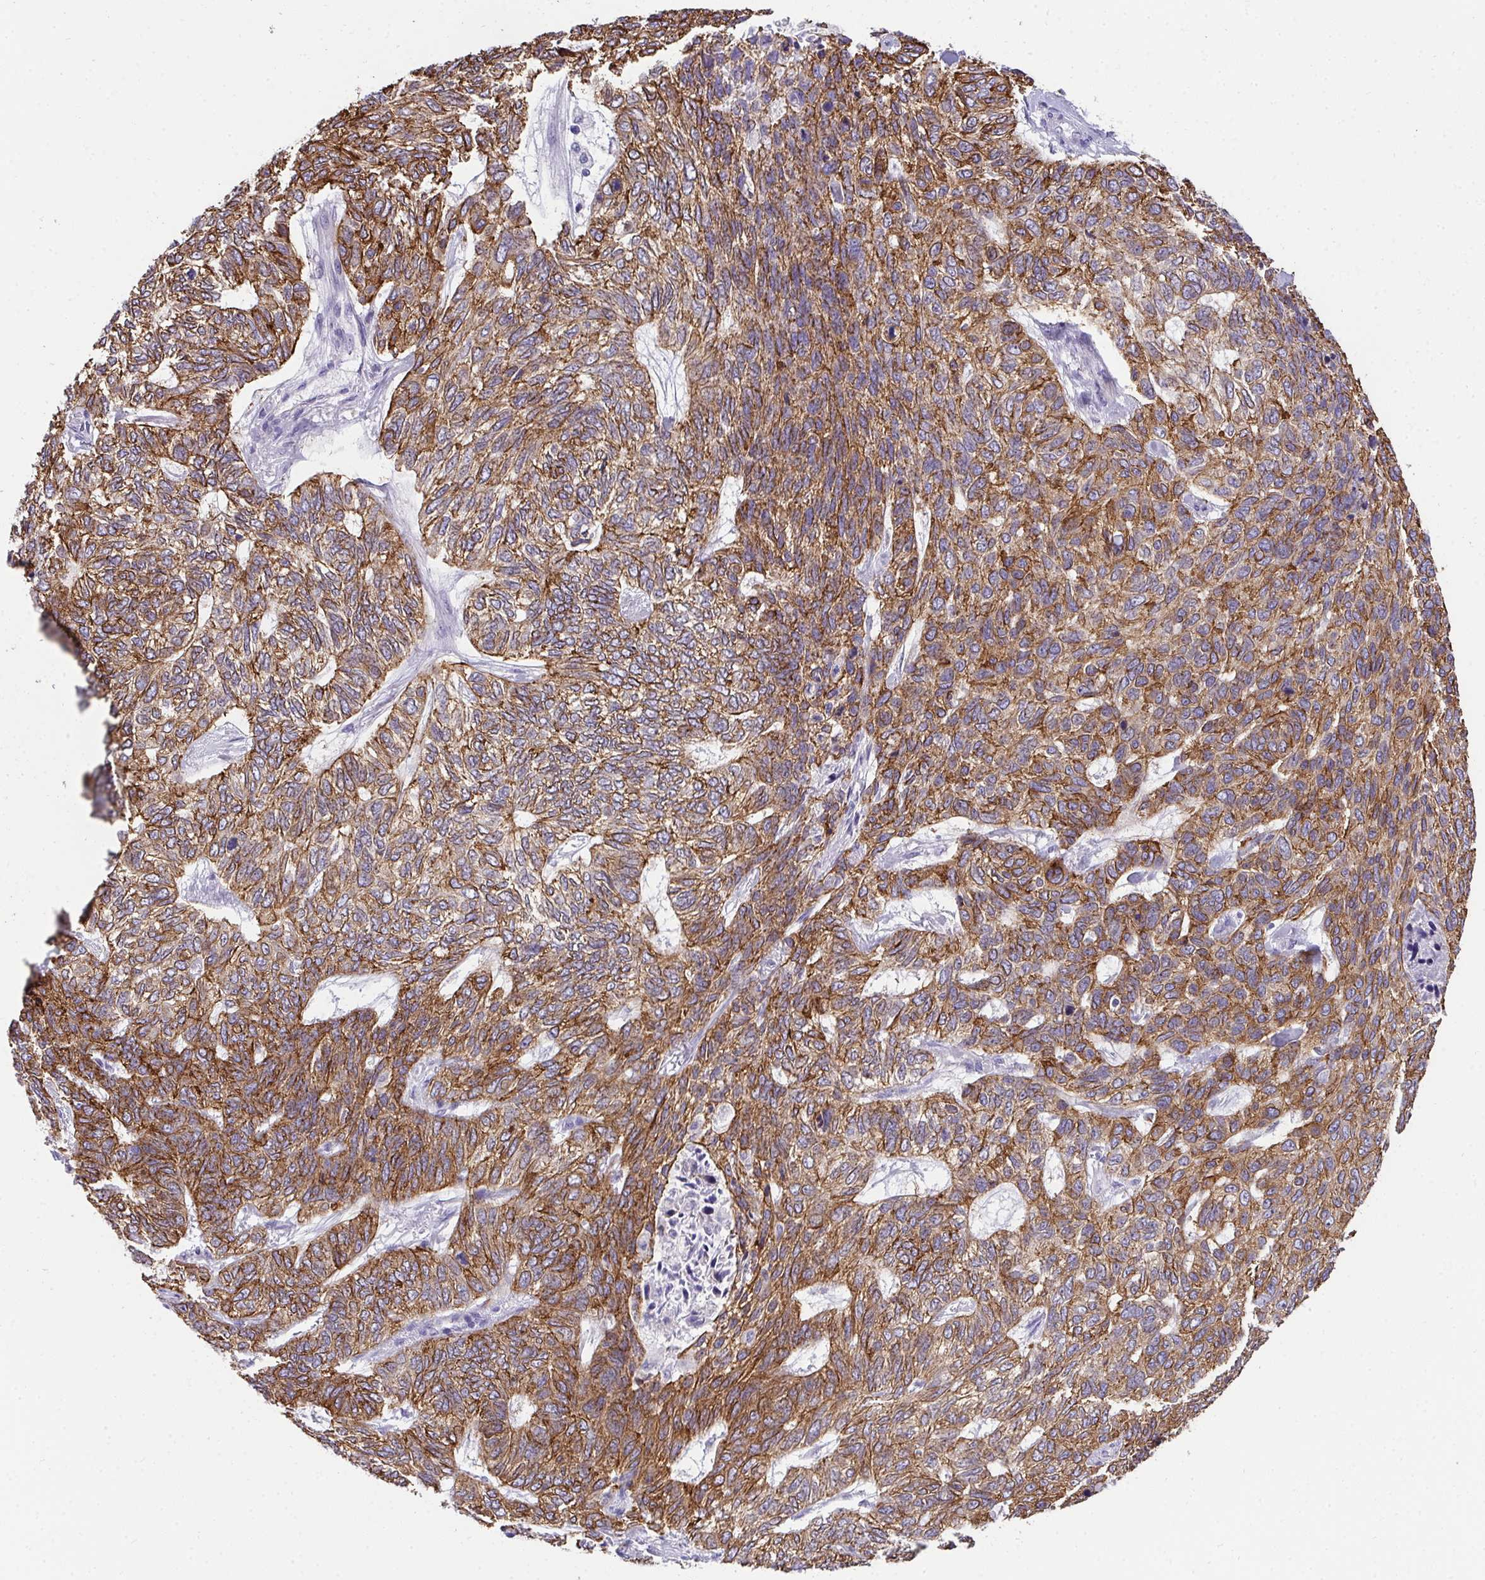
{"staining": {"intensity": "moderate", "quantity": ">75%", "location": "cytoplasmic/membranous"}, "tissue": "skin cancer", "cell_type": "Tumor cells", "image_type": "cancer", "snomed": [{"axis": "morphology", "description": "Basal cell carcinoma"}, {"axis": "topography", "description": "Skin"}], "caption": "A medium amount of moderate cytoplasmic/membranous staining is seen in about >75% of tumor cells in skin cancer (basal cell carcinoma) tissue.", "gene": "AK5", "patient": {"sex": "female", "age": 65}}